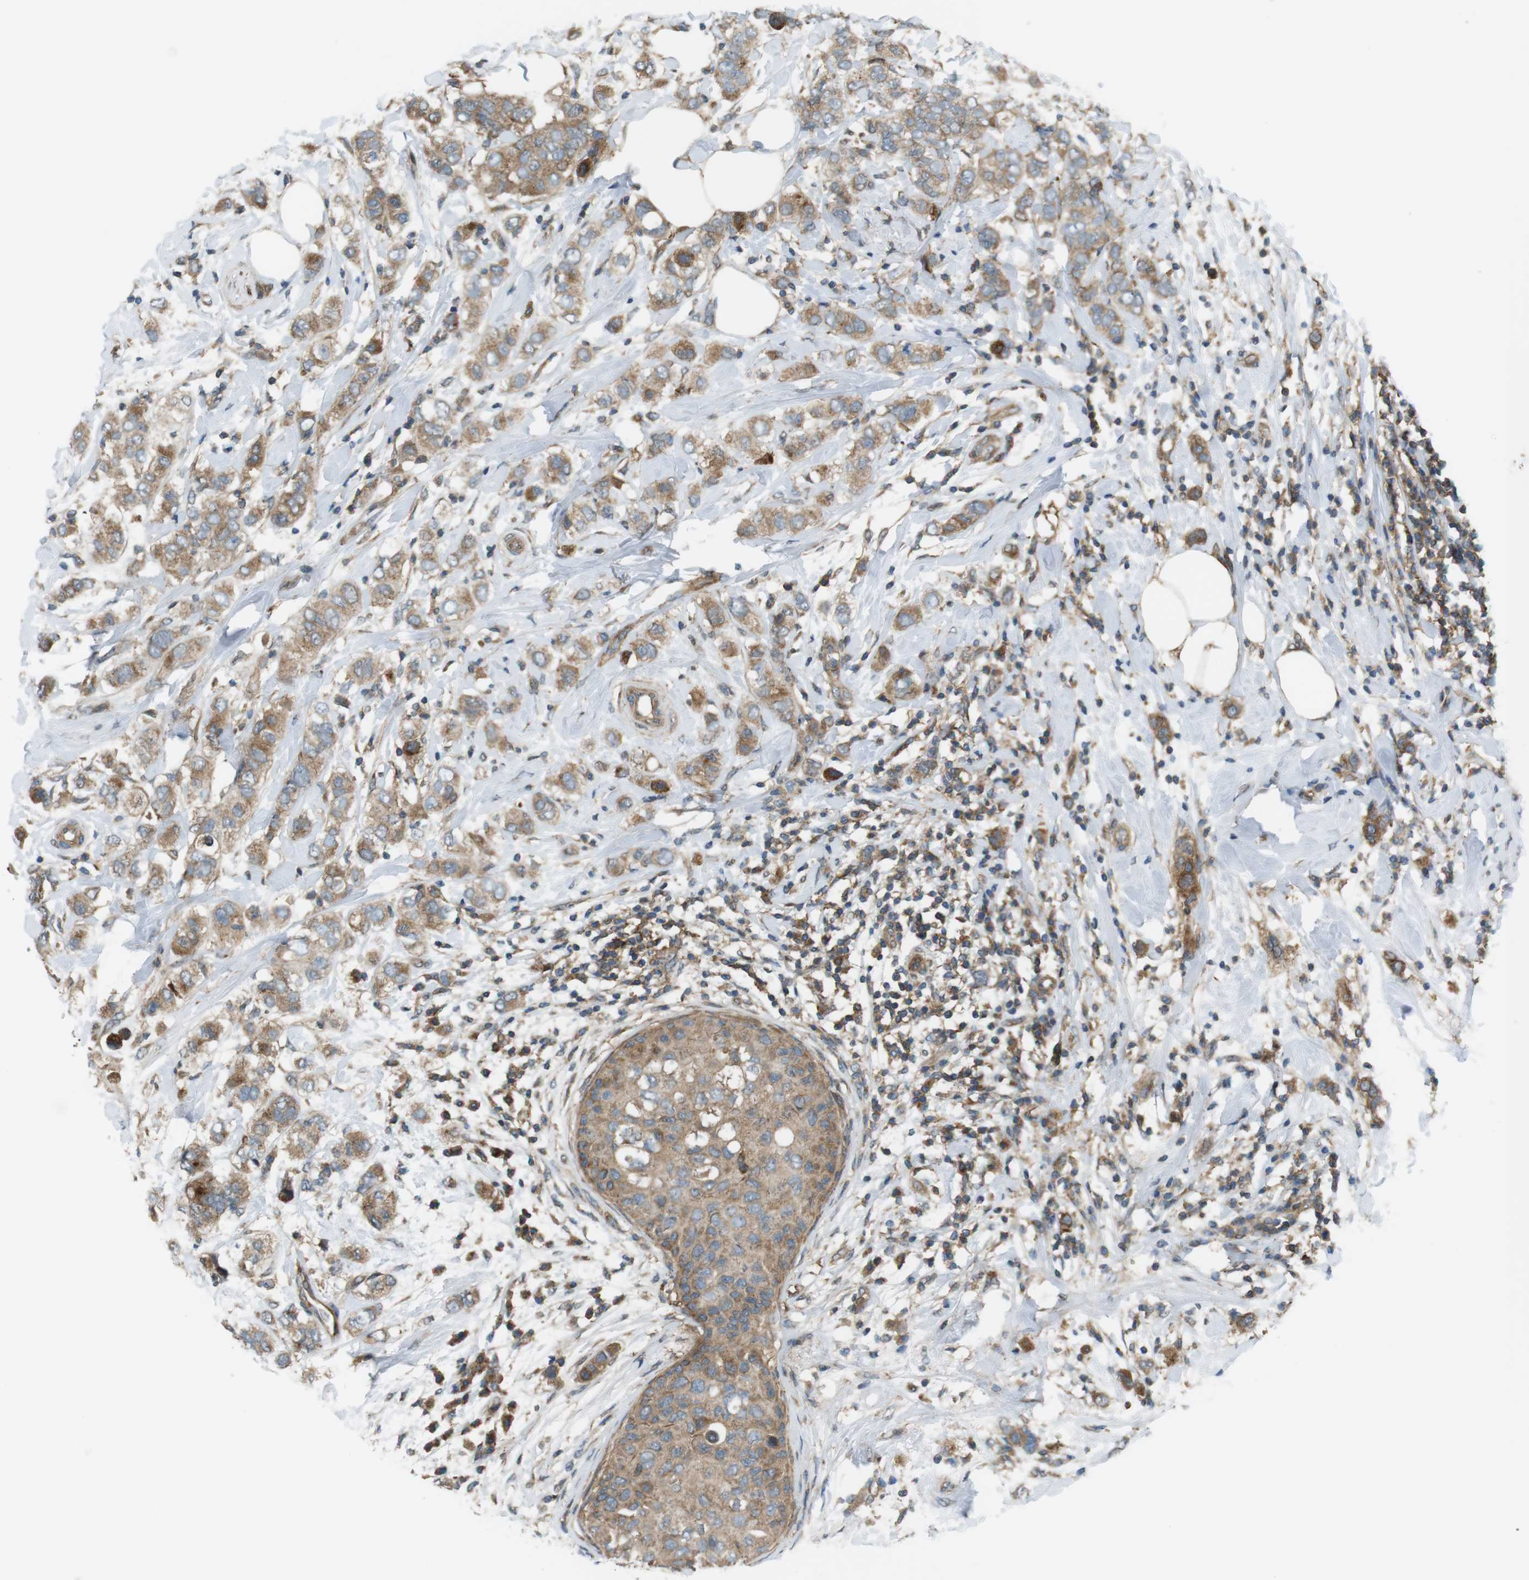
{"staining": {"intensity": "moderate", "quantity": ">75%", "location": "cytoplasmic/membranous"}, "tissue": "breast cancer", "cell_type": "Tumor cells", "image_type": "cancer", "snomed": [{"axis": "morphology", "description": "Duct carcinoma"}, {"axis": "topography", "description": "Breast"}], "caption": "Breast cancer tissue displays moderate cytoplasmic/membranous positivity in about >75% of tumor cells, visualized by immunohistochemistry. (Brightfield microscopy of DAB IHC at high magnification).", "gene": "DDAH2", "patient": {"sex": "female", "age": 50}}